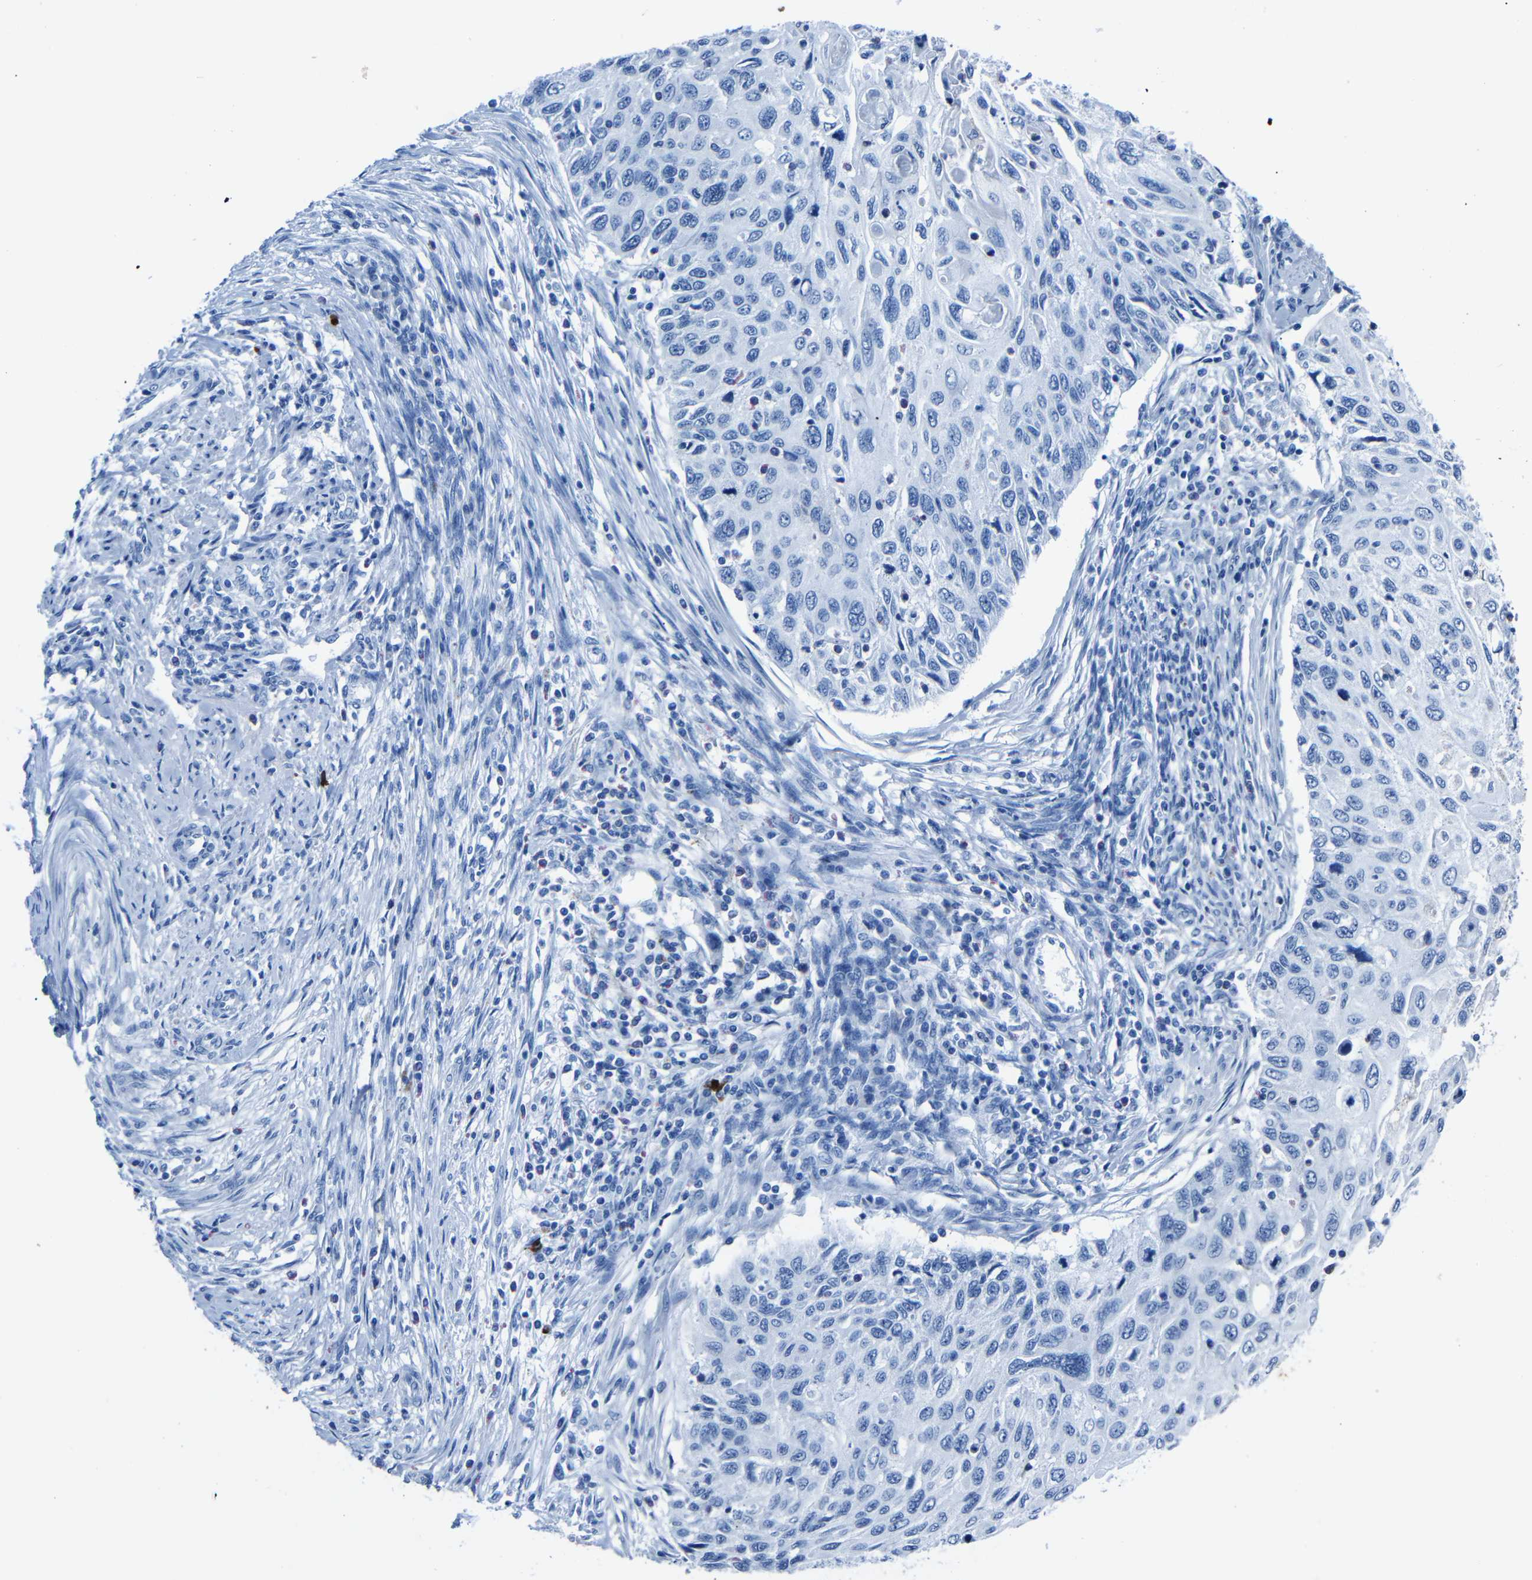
{"staining": {"intensity": "negative", "quantity": "none", "location": "none"}, "tissue": "cervical cancer", "cell_type": "Tumor cells", "image_type": "cancer", "snomed": [{"axis": "morphology", "description": "Squamous cell carcinoma, NOS"}, {"axis": "topography", "description": "Cervix"}], "caption": "Immunohistochemical staining of cervical squamous cell carcinoma reveals no significant expression in tumor cells.", "gene": "CLDN11", "patient": {"sex": "female", "age": 70}}